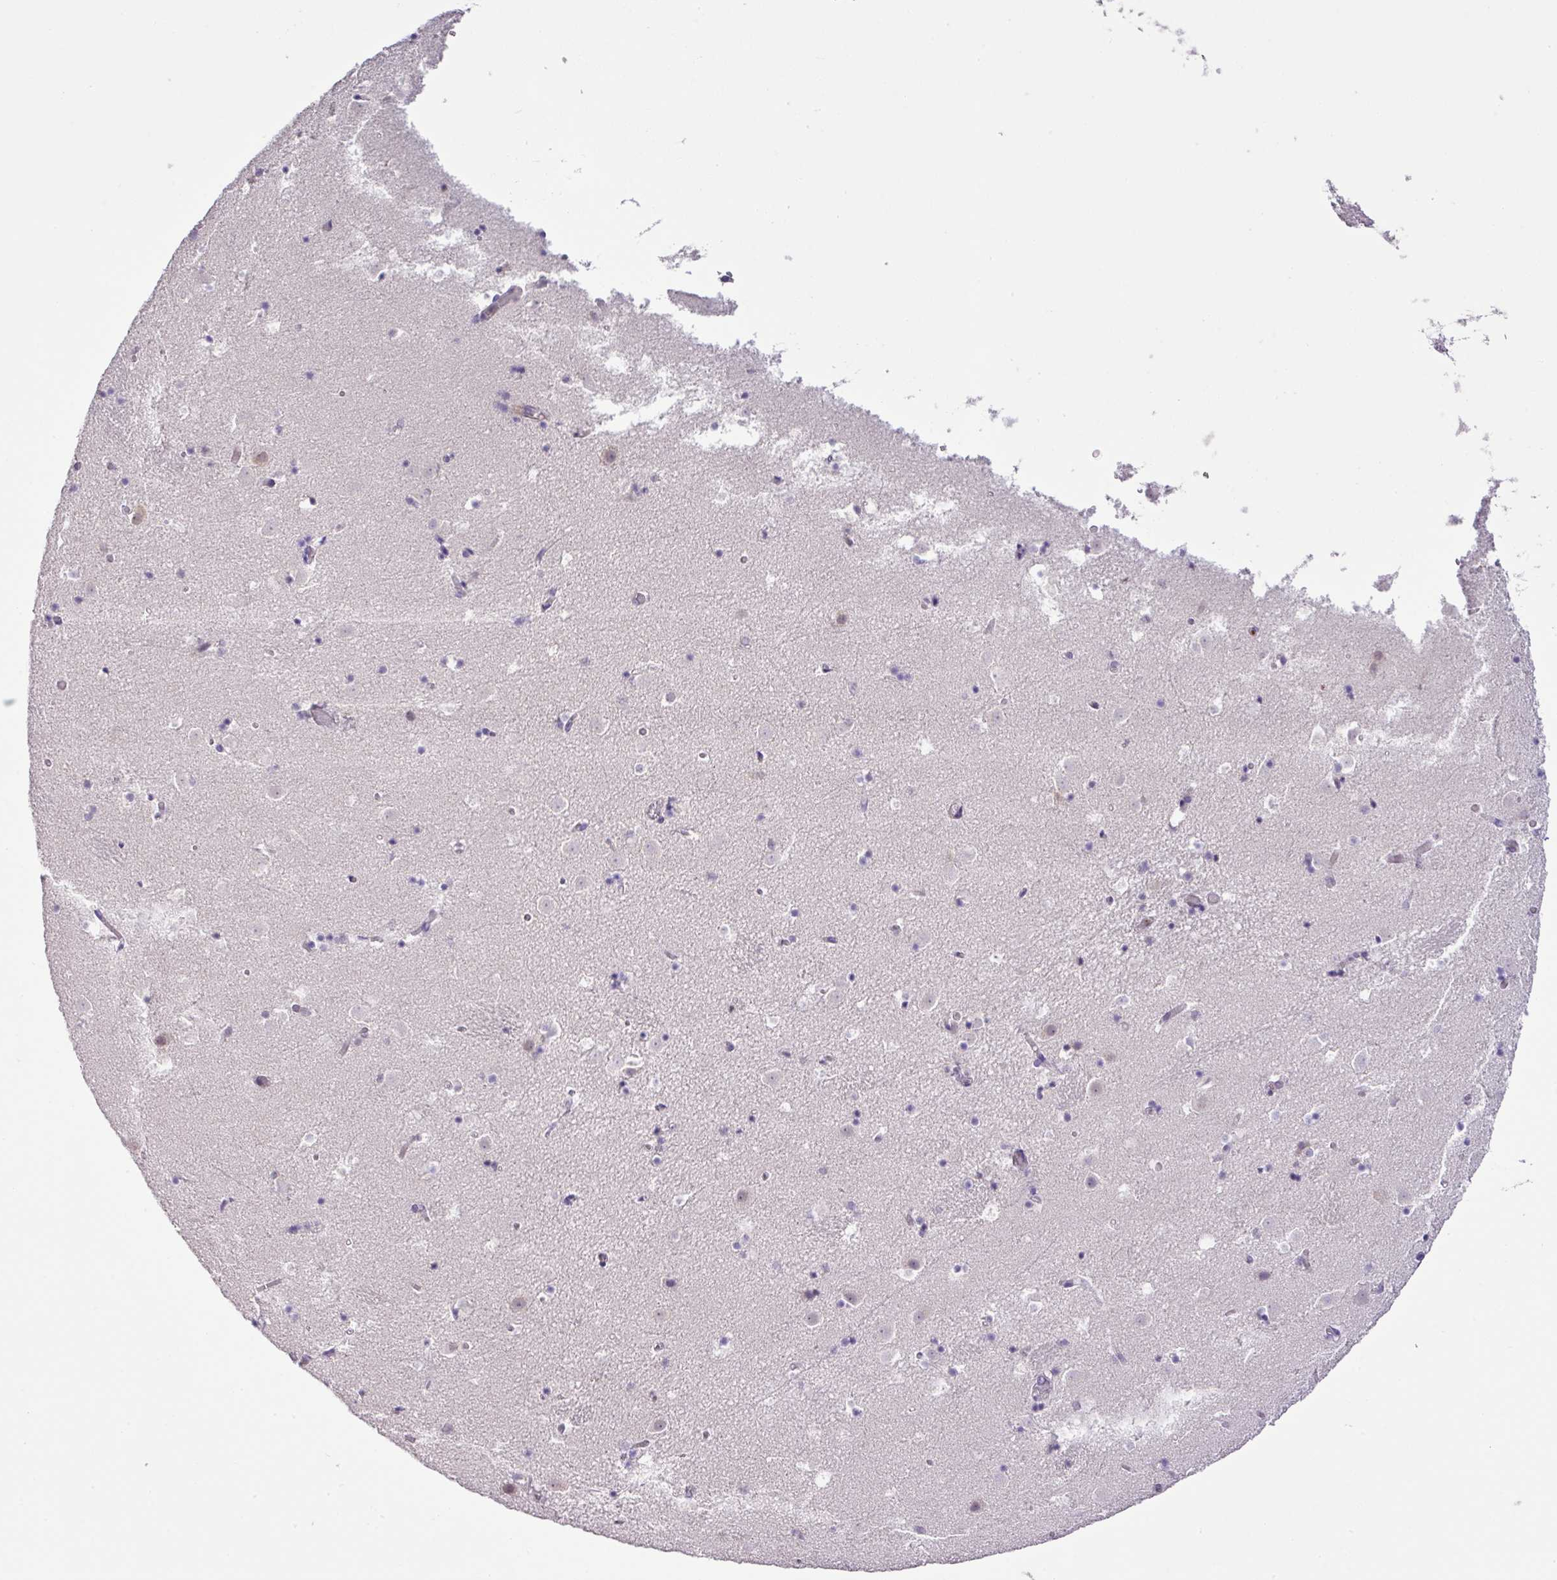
{"staining": {"intensity": "negative", "quantity": "none", "location": "none"}, "tissue": "caudate", "cell_type": "Glial cells", "image_type": "normal", "snomed": [{"axis": "morphology", "description": "Normal tissue, NOS"}, {"axis": "topography", "description": "Lateral ventricle wall"}], "caption": "Human caudate stained for a protein using immunohistochemistry (IHC) shows no staining in glial cells.", "gene": "DIP2A", "patient": {"sex": "male", "age": 25}}